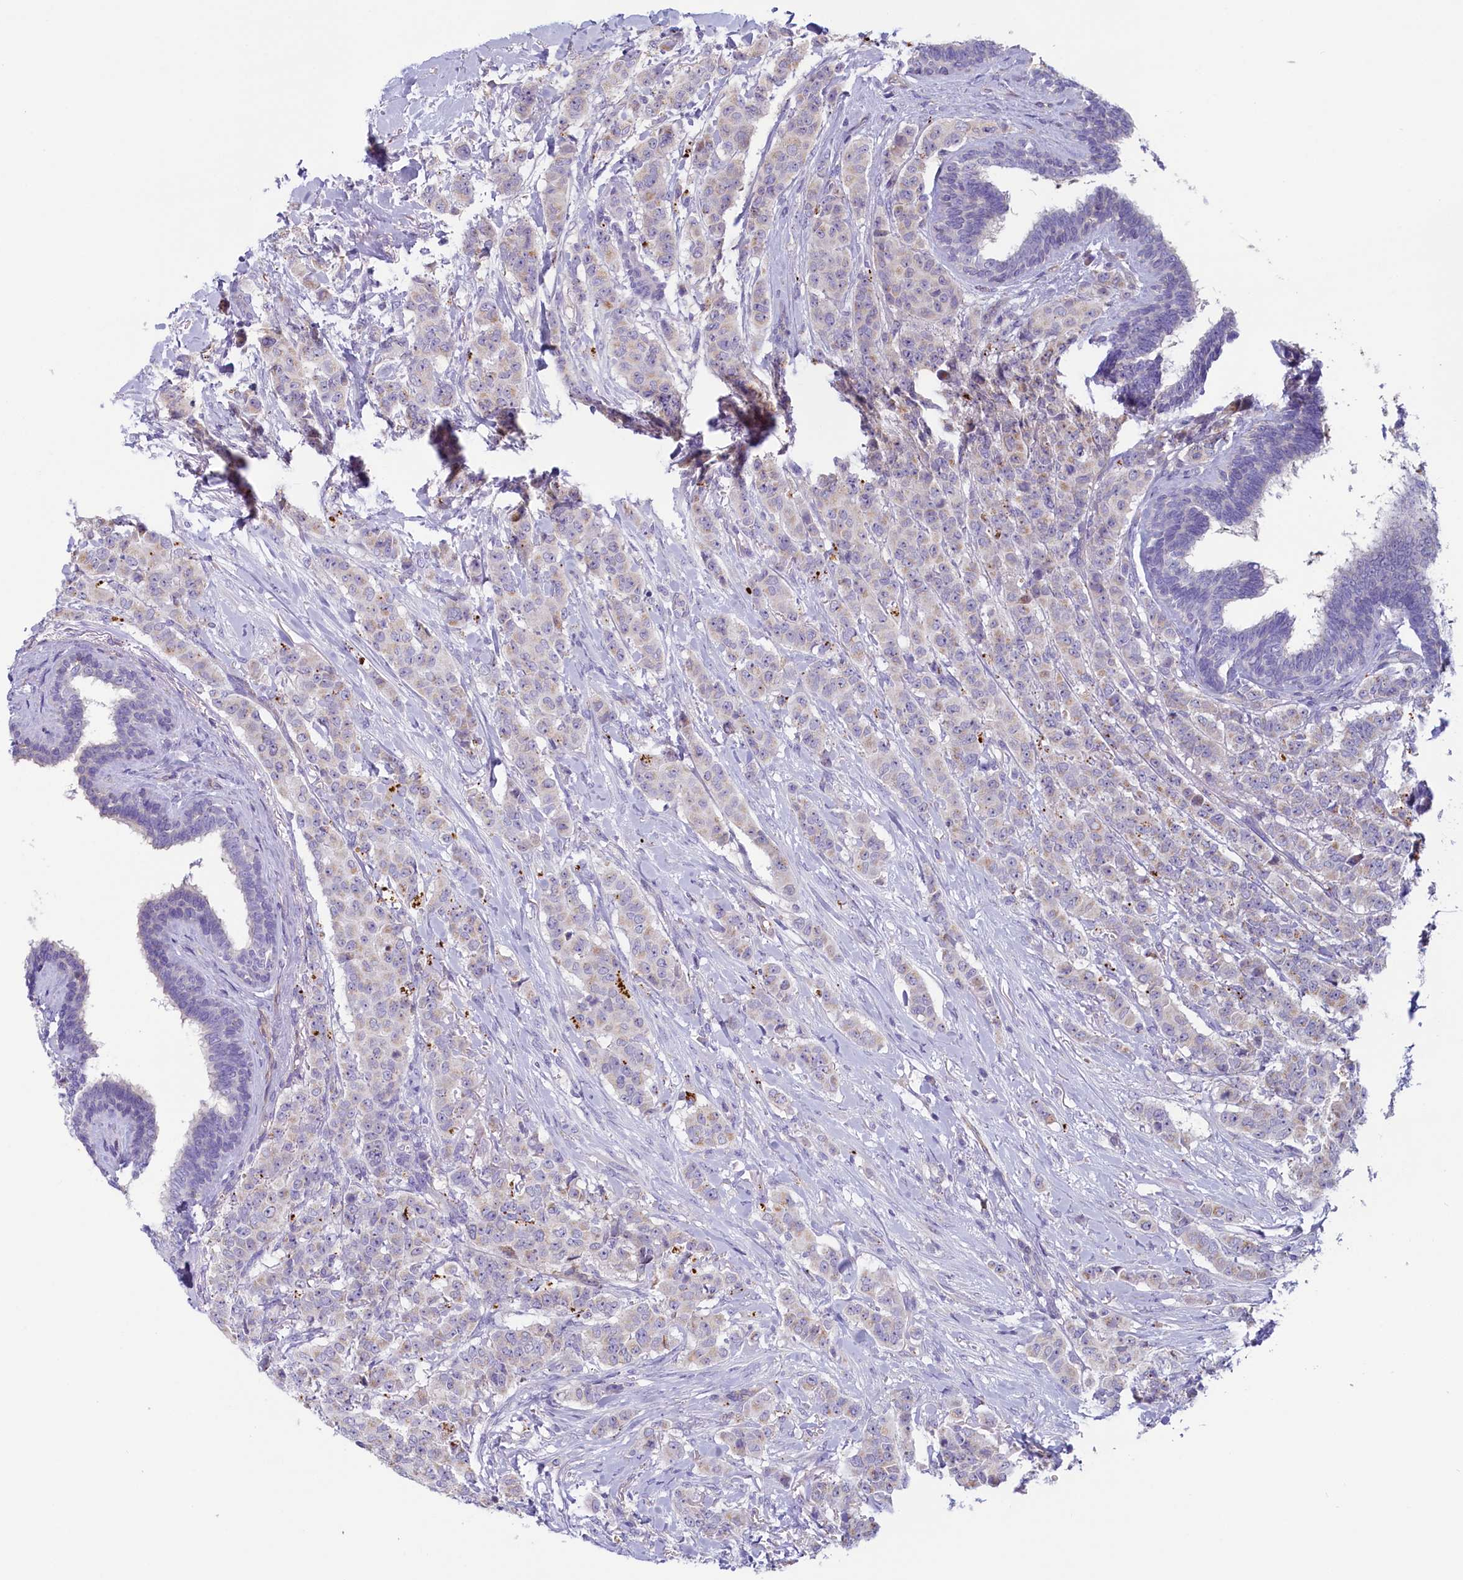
{"staining": {"intensity": "negative", "quantity": "none", "location": "none"}, "tissue": "breast cancer", "cell_type": "Tumor cells", "image_type": "cancer", "snomed": [{"axis": "morphology", "description": "Duct carcinoma"}, {"axis": "topography", "description": "Breast"}], "caption": "IHC image of neoplastic tissue: breast invasive ductal carcinoma stained with DAB (3,3'-diaminobenzidine) demonstrates no significant protein expression in tumor cells.", "gene": "LMOD3", "patient": {"sex": "female", "age": 40}}